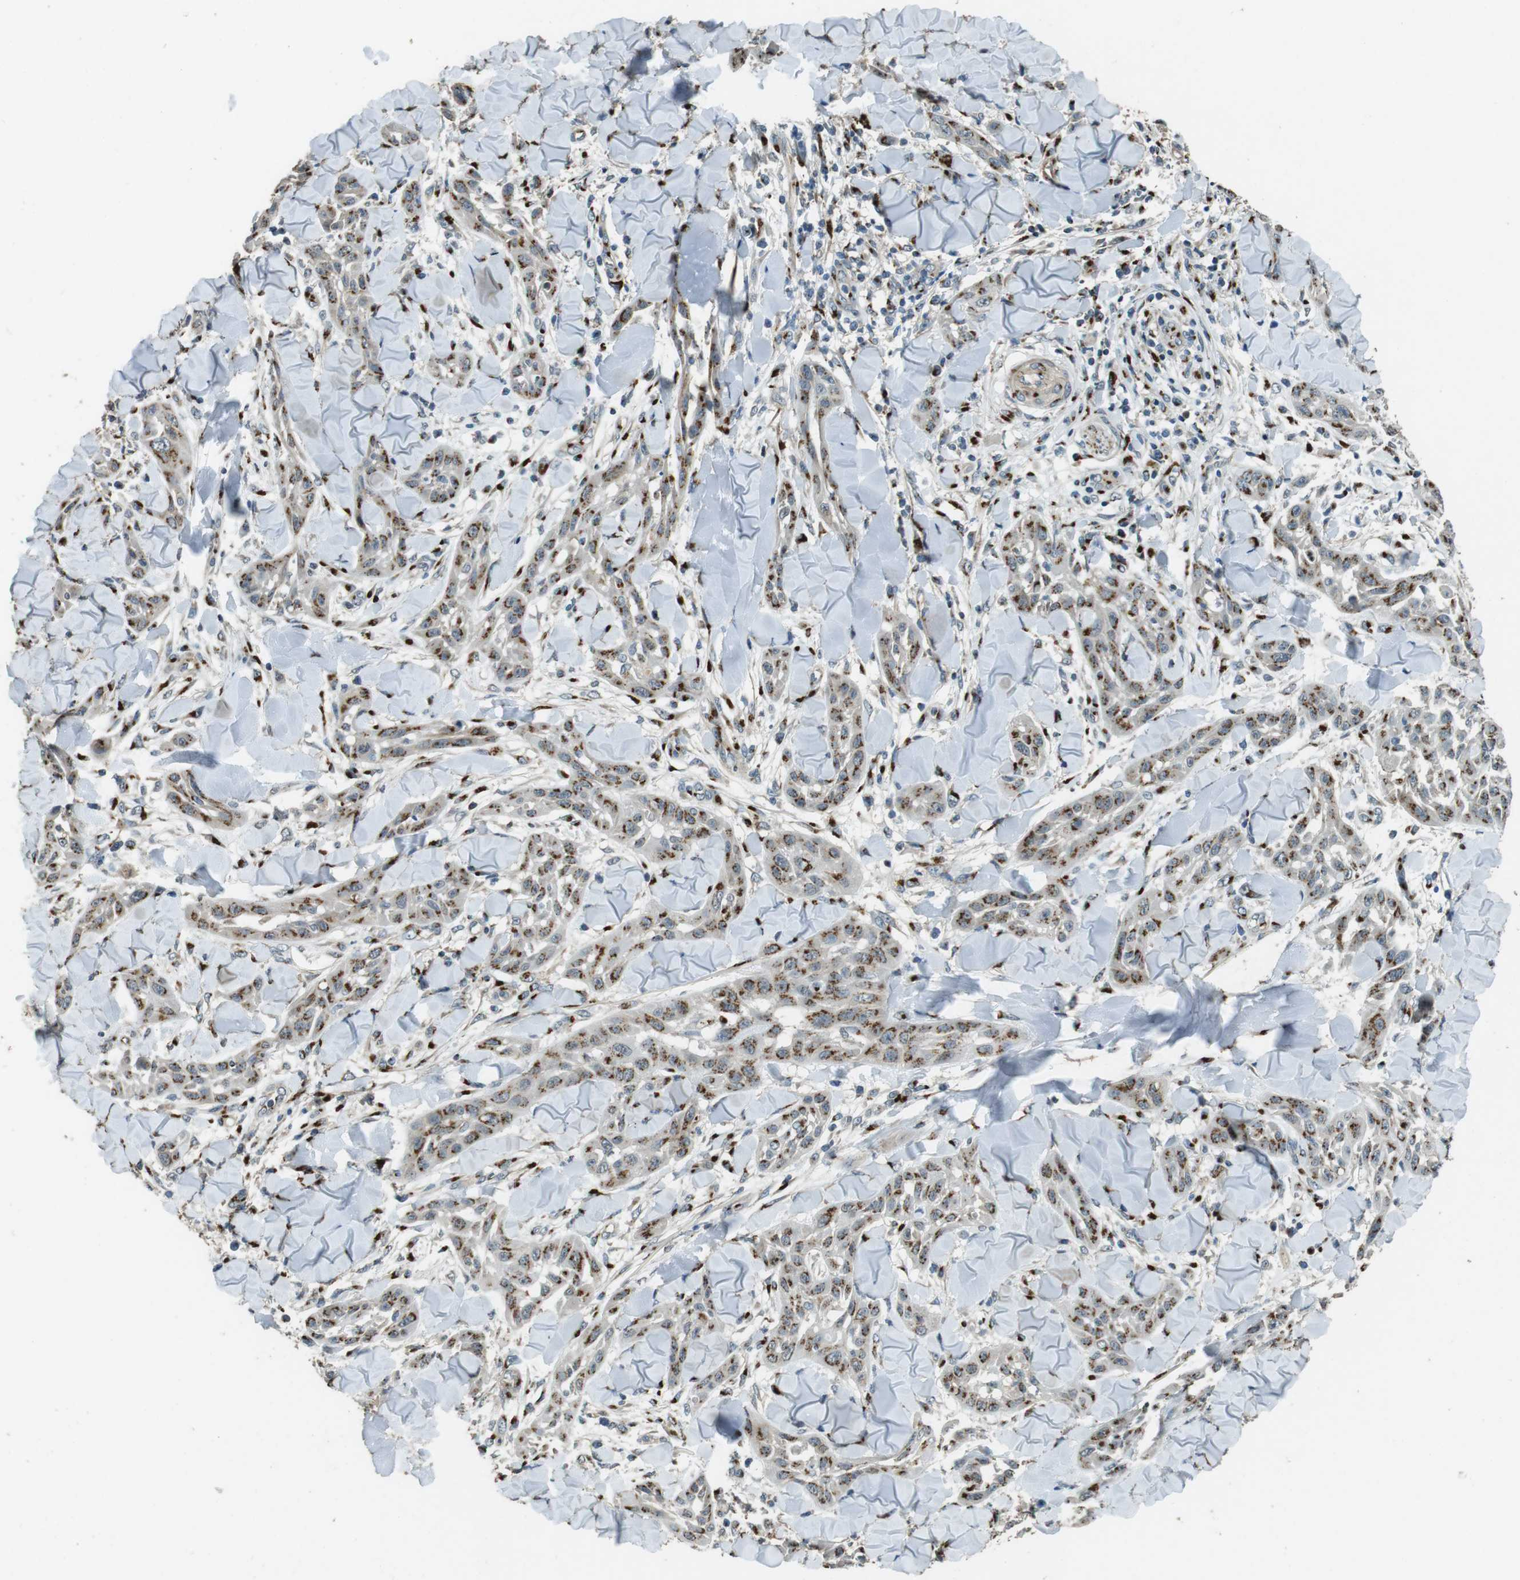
{"staining": {"intensity": "moderate", "quantity": ">75%", "location": "cytoplasmic/membranous"}, "tissue": "skin cancer", "cell_type": "Tumor cells", "image_type": "cancer", "snomed": [{"axis": "morphology", "description": "Squamous cell carcinoma, NOS"}, {"axis": "topography", "description": "Skin"}], "caption": "Human skin cancer stained with a brown dye exhibits moderate cytoplasmic/membranous positive positivity in about >75% of tumor cells.", "gene": "TMEM115", "patient": {"sex": "male", "age": 24}}